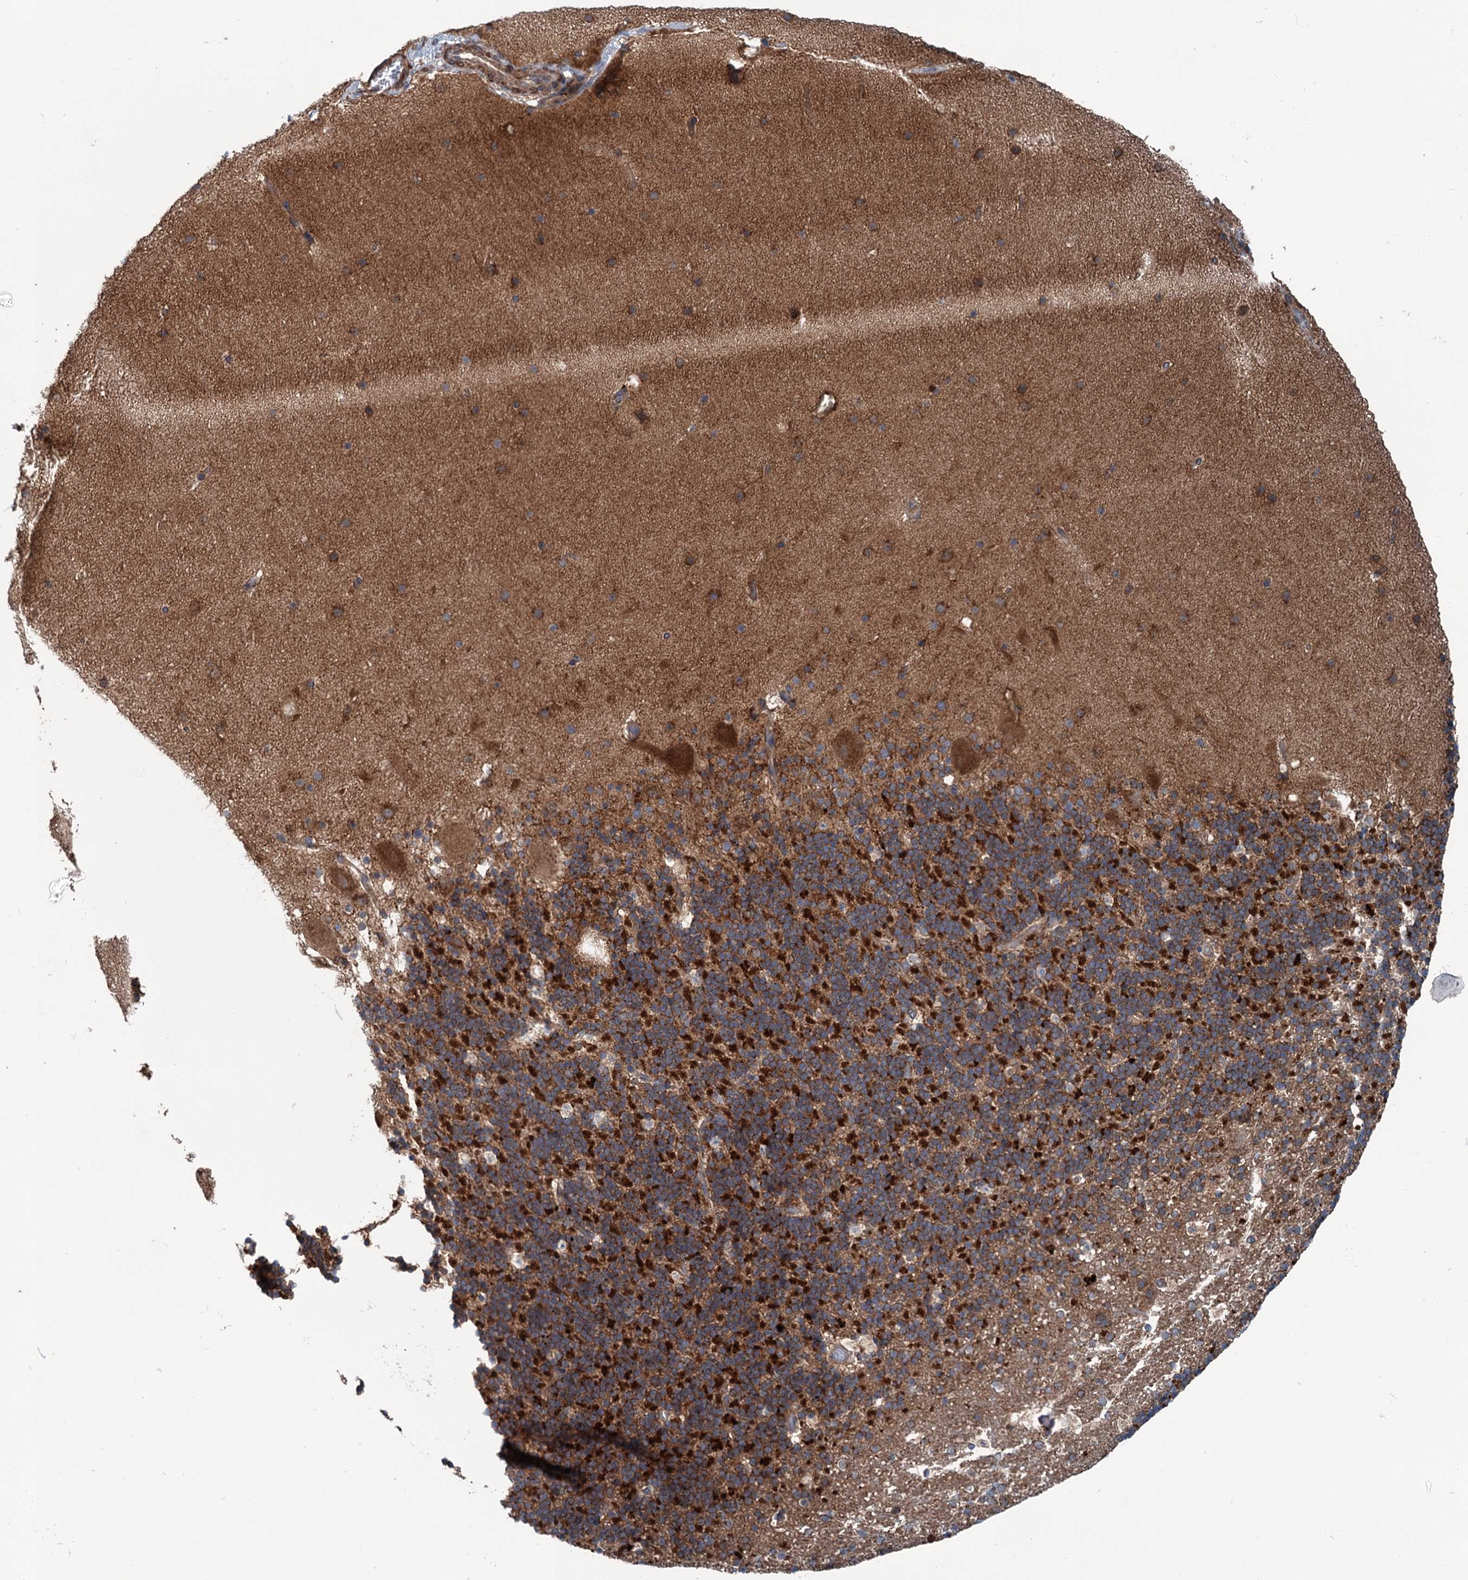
{"staining": {"intensity": "strong", "quantity": "25%-75%", "location": "cytoplasmic/membranous"}, "tissue": "cerebellum", "cell_type": "Cells in granular layer", "image_type": "normal", "snomed": [{"axis": "morphology", "description": "Normal tissue, NOS"}, {"axis": "topography", "description": "Cerebellum"}], "caption": "The photomicrograph exhibits a brown stain indicating the presence of a protein in the cytoplasmic/membranous of cells in granular layer in cerebellum. The staining is performed using DAB brown chromogen to label protein expression. The nuclei are counter-stained blue using hematoxylin.", "gene": "CALCOCO1", "patient": {"sex": "male", "age": 57}}